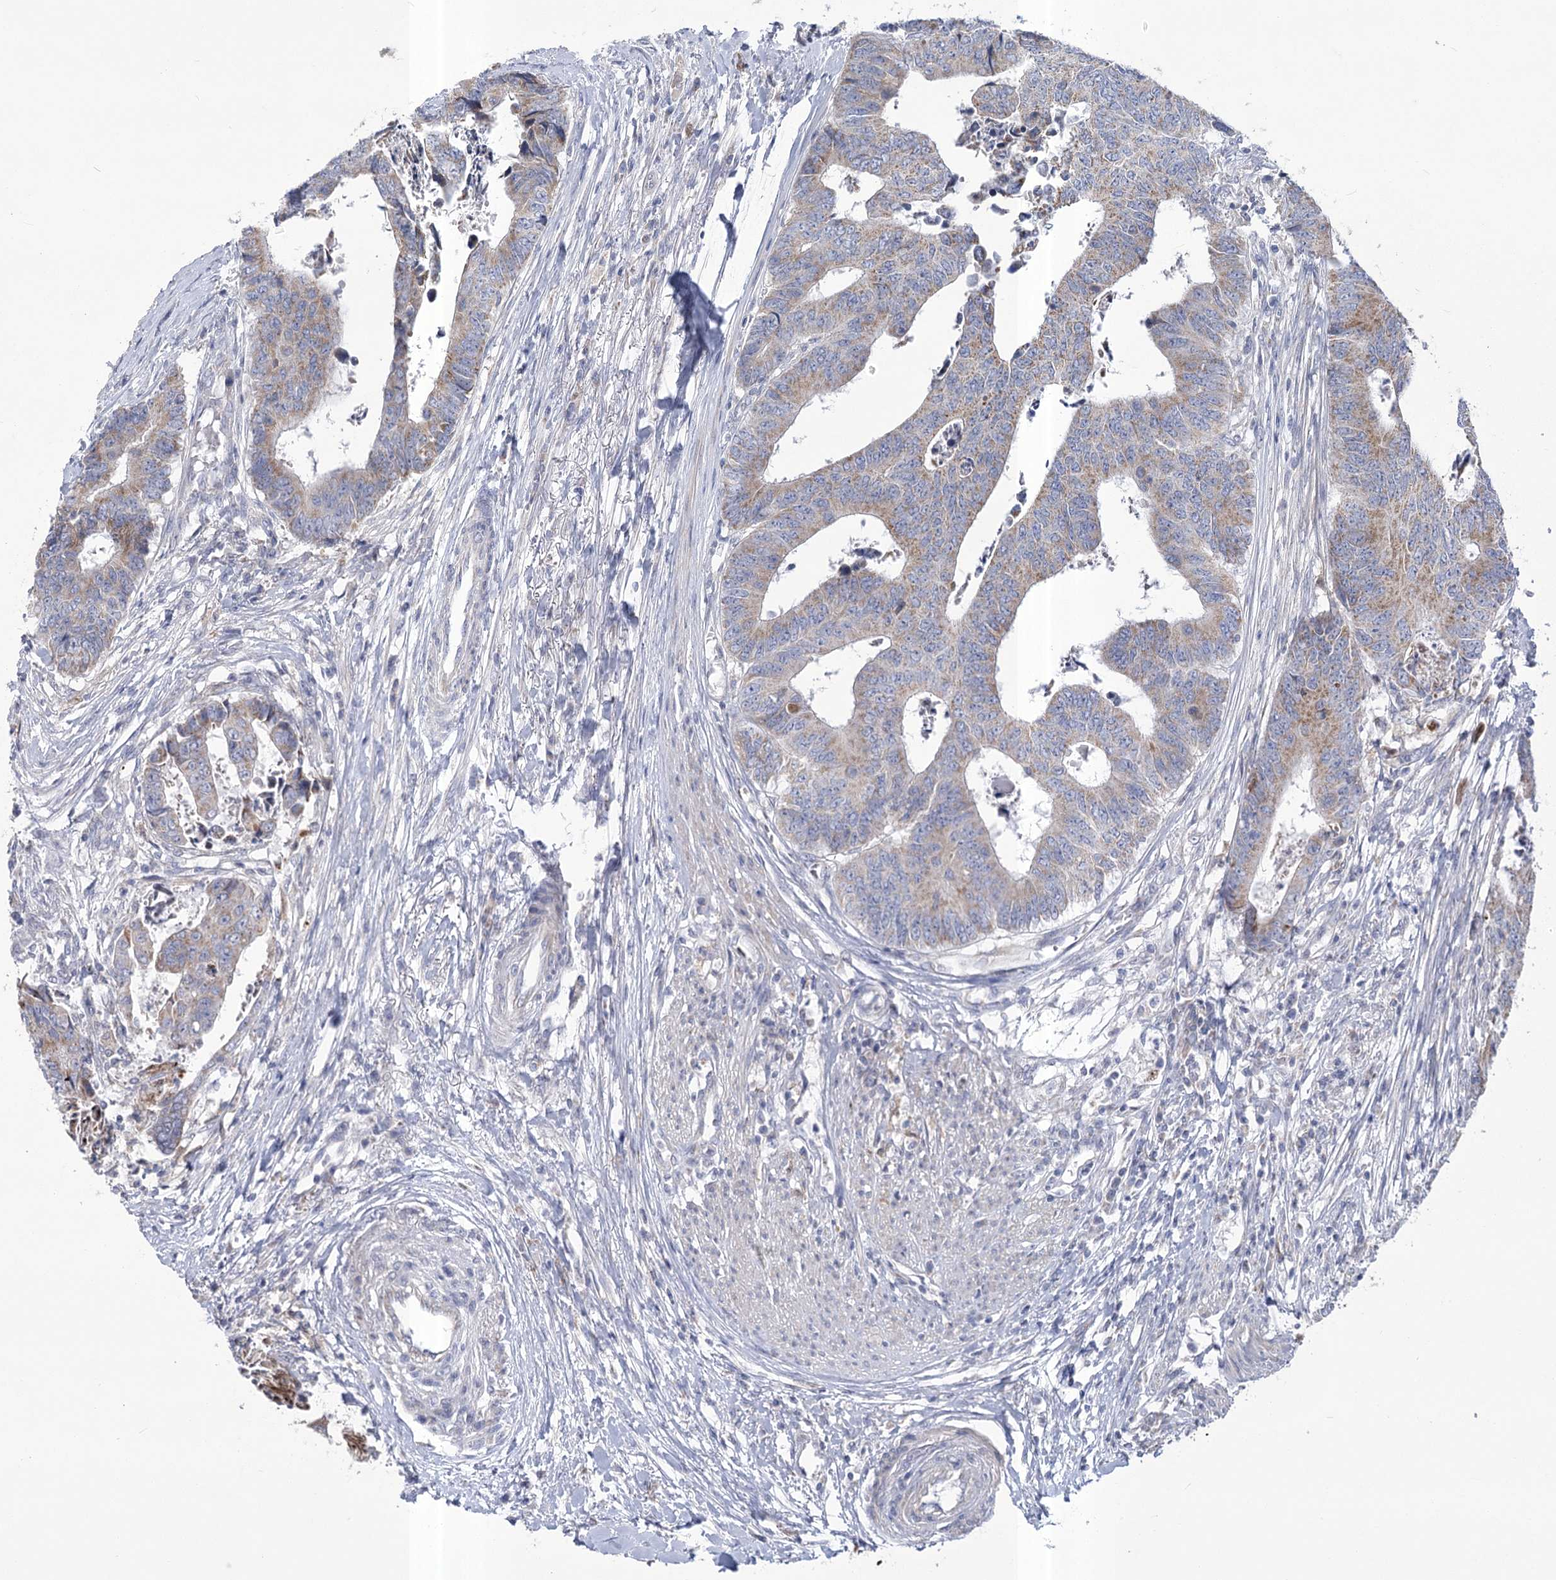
{"staining": {"intensity": "weak", "quantity": ">75%", "location": "cytoplasmic/membranous"}, "tissue": "colorectal cancer", "cell_type": "Tumor cells", "image_type": "cancer", "snomed": [{"axis": "morphology", "description": "Adenocarcinoma, NOS"}, {"axis": "topography", "description": "Rectum"}], "caption": "The histopathology image displays staining of colorectal adenocarcinoma, revealing weak cytoplasmic/membranous protein staining (brown color) within tumor cells. (DAB (3,3'-diaminobenzidine) = brown stain, brightfield microscopy at high magnification).", "gene": "PDHB", "patient": {"sex": "male", "age": 84}}